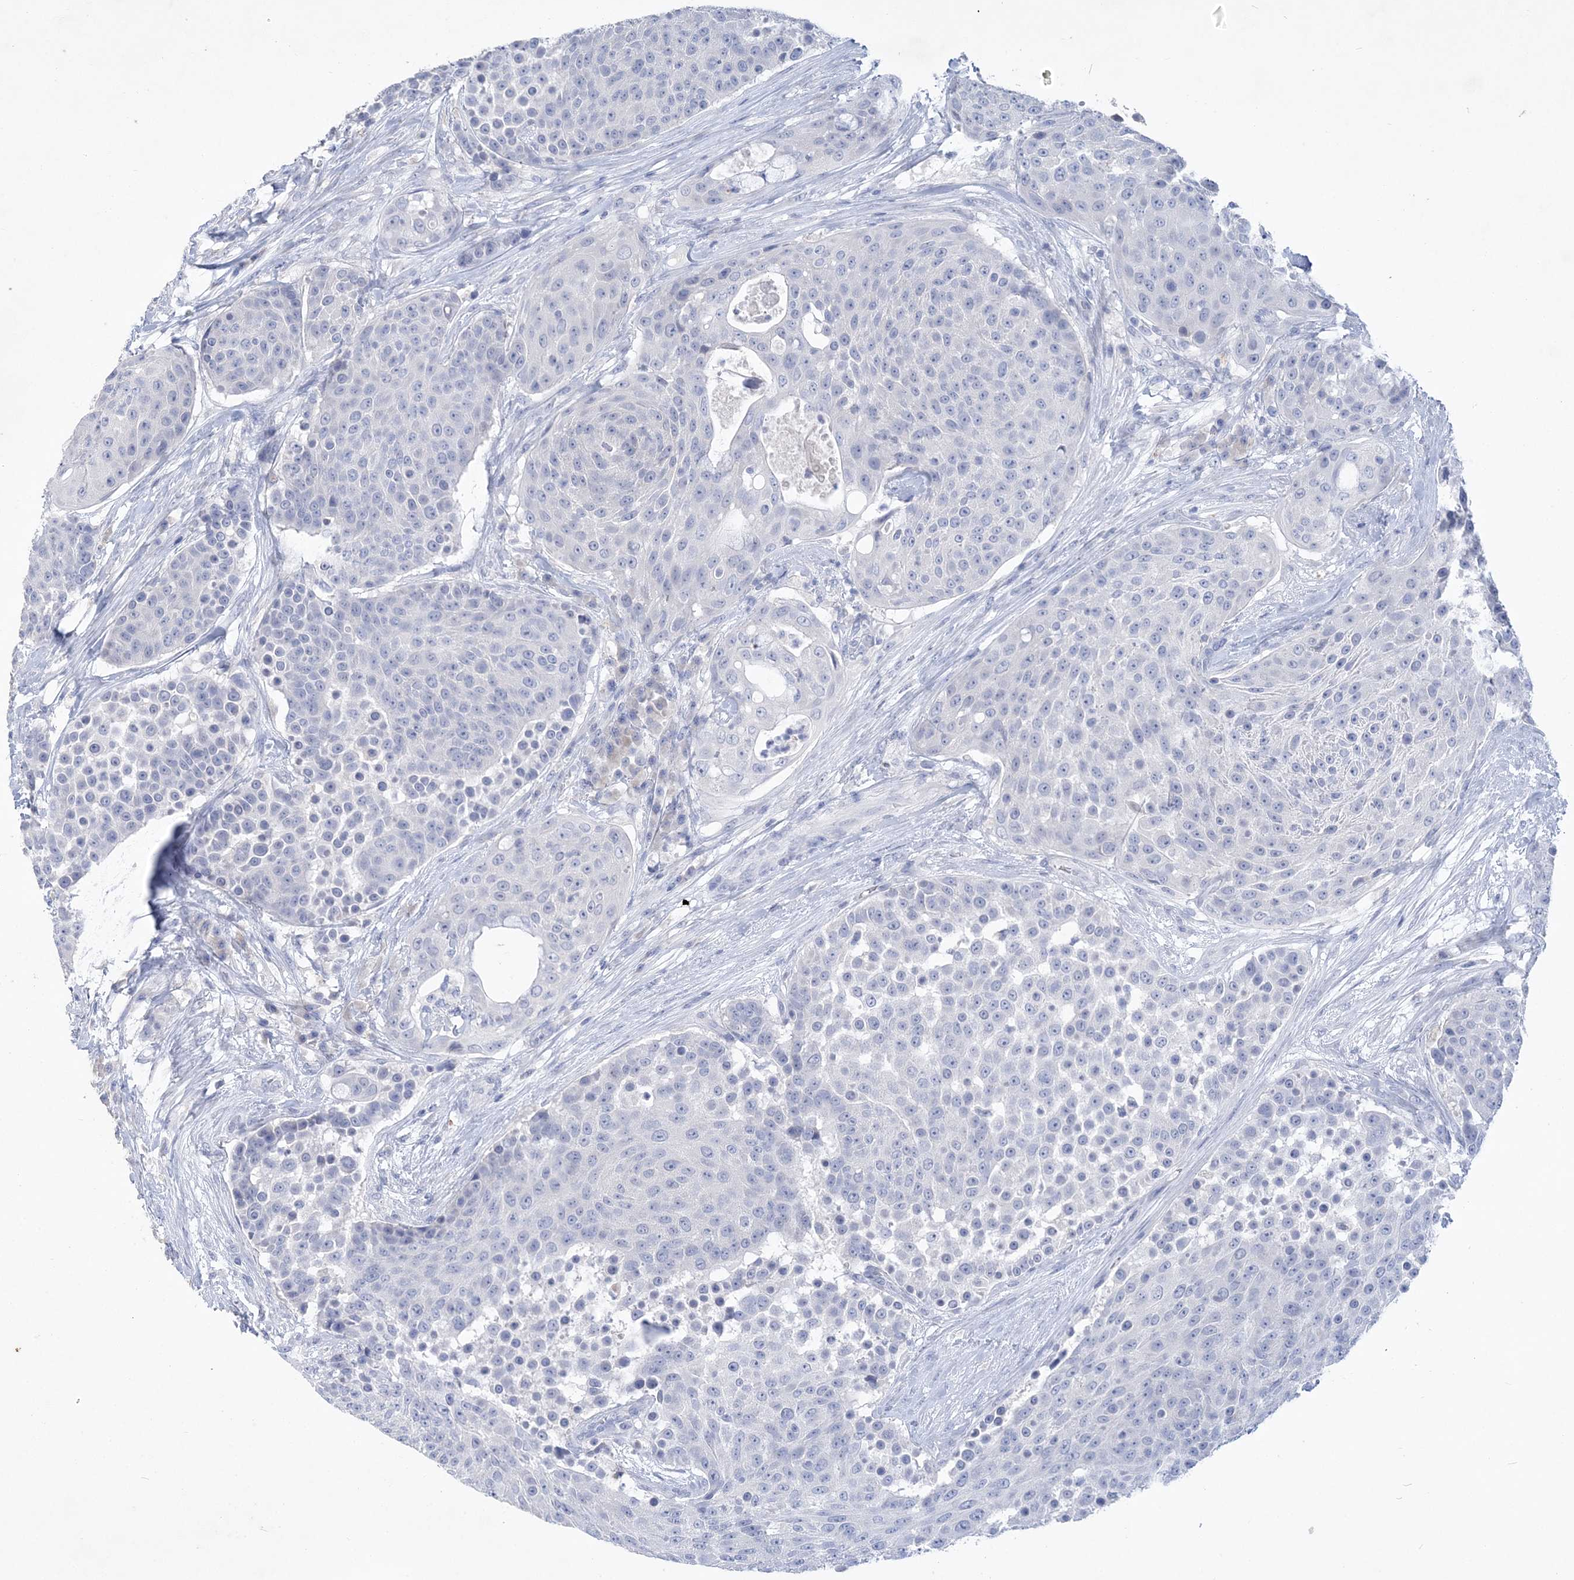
{"staining": {"intensity": "negative", "quantity": "none", "location": "none"}, "tissue": "urothelial cancer", "cell_type": "Tumor cells", "image_type": "cancer", "snomed": [{"axis": "morphology", "description": "Urothelial carcinoma, High grade"}, {"axis": "topography", "description": "Urinary bladder"}], "caption": "There is no significant positivity in tumor cells of urothelial carcinoma (high-grade).", "gene": "COPS8", "patient": {"sex": "female", "age": 63}}